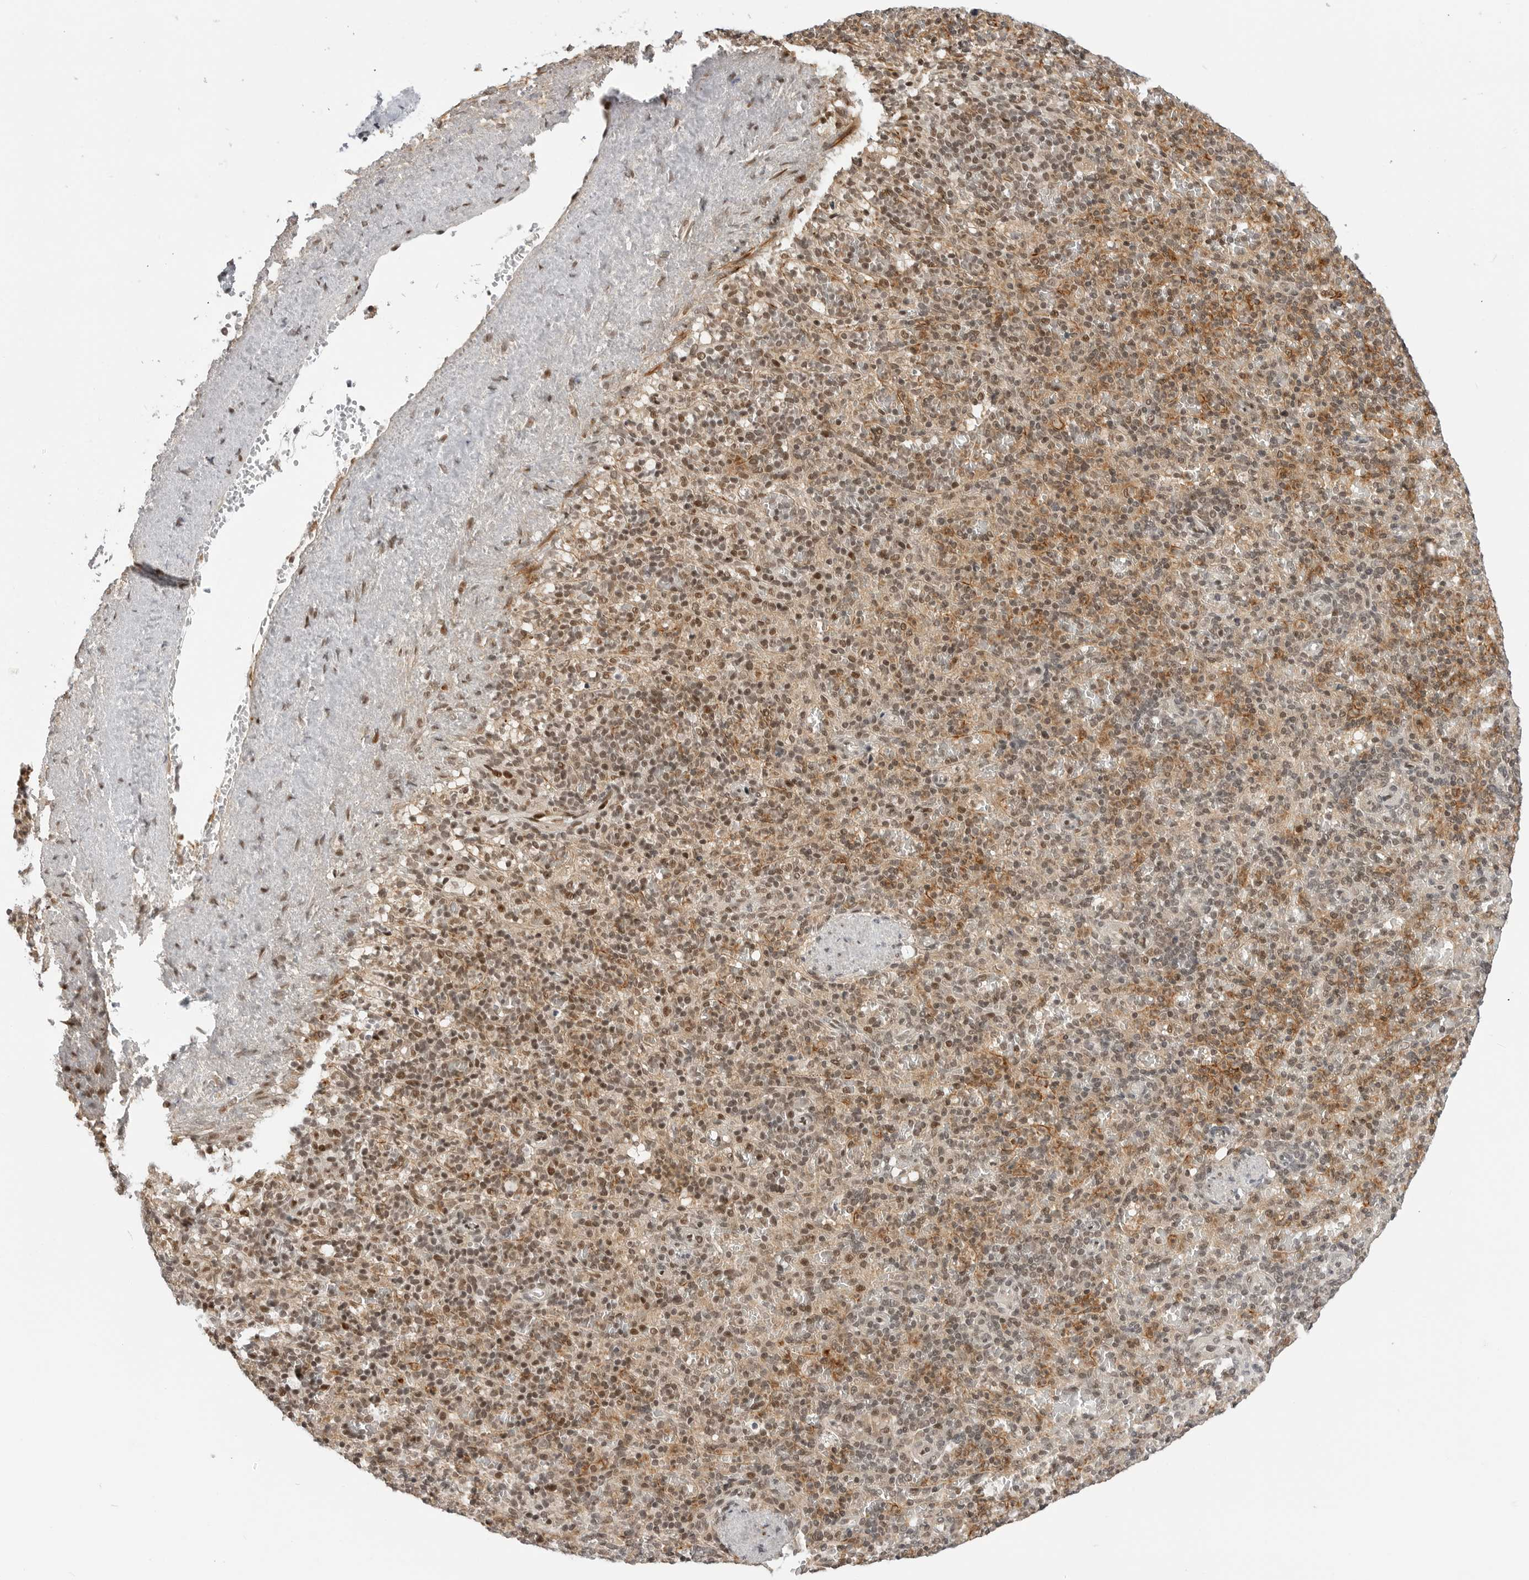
{"staining": {"intensity": "weak", "quantity": "25%-75%", "location": "cytoplasmic/membranous,nuclear"}, "tissue": "spleen", "cell_type": "Cells in red pulp", "image_type": "normal", "snomed": [{"axis": "morphology", "description": "Normal tissue, NOS"}, {"axis": "topography", "description": "Spleen"}], "caption": "Normal spleen shows weak cytoplasmic/membranous,nuclear expression in approximately 25%-75% of cells in red pulp.", "gene": "C8orf33", "patient": {"sex": "female", "age": 74}}